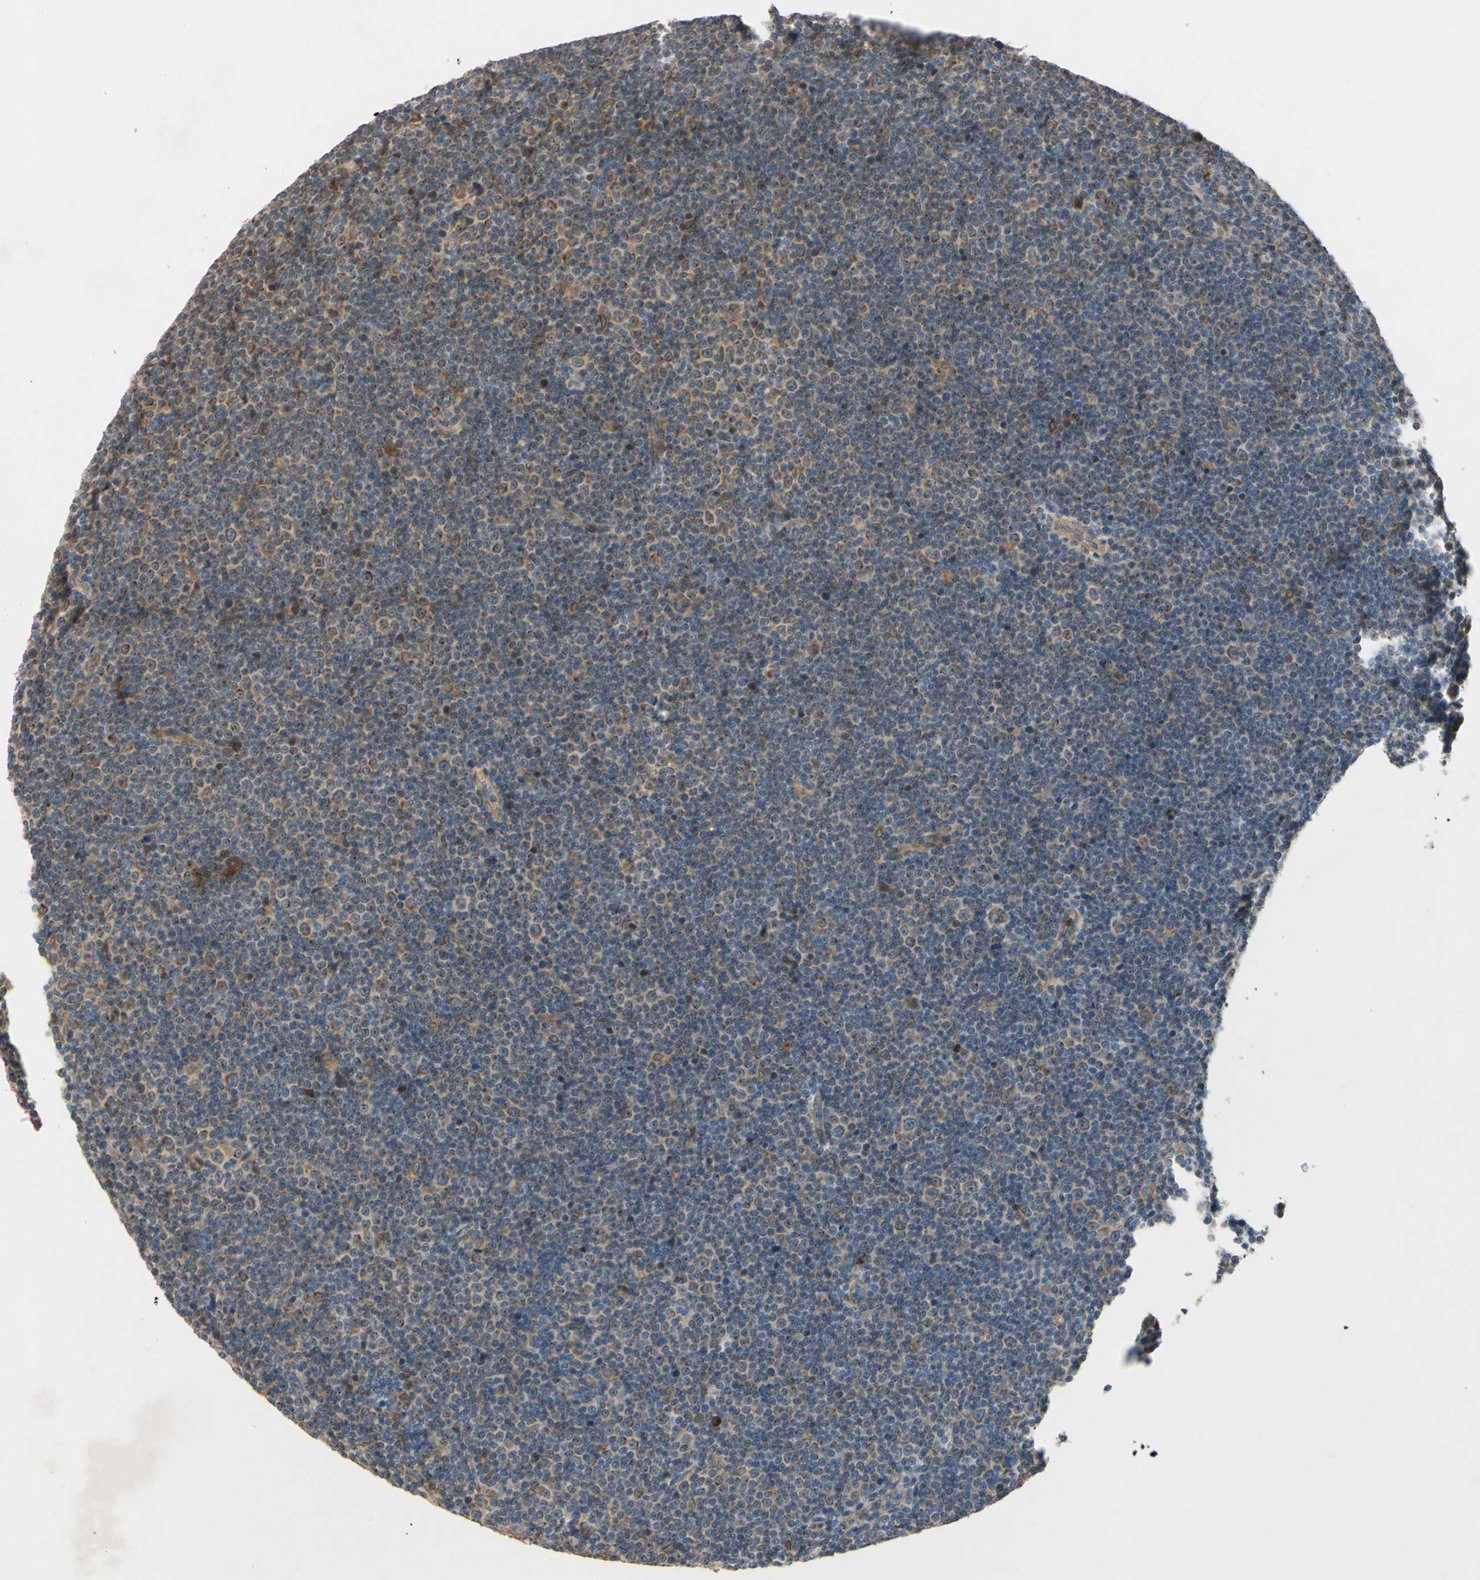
{"staining": {"intensity": "moderate", "quantity": "25%-75%", "location": "cytoplasmic/membranous,nuclear"}, "tissue": "lymphoma", "cell_type": "Tumor cells", "image_type": "cancer", "snomed": [{"axis": "morphology", "description": "Malignant lymphoma, non-Hodgkin's type, Low grade"}, {"axis": "topography", "description": "Lymph node"}], "caption": "Tumor cells reveal medium levels of moderate cytoplasmic/membranous and nuclear staining in about 25%-75% of cells in low-grade malignant lymphoma, non-Hodgkin's type. Nuclei are stained in blue.", "gene": "PTPRU", "patient": {"sex": "female", "age": 67}}